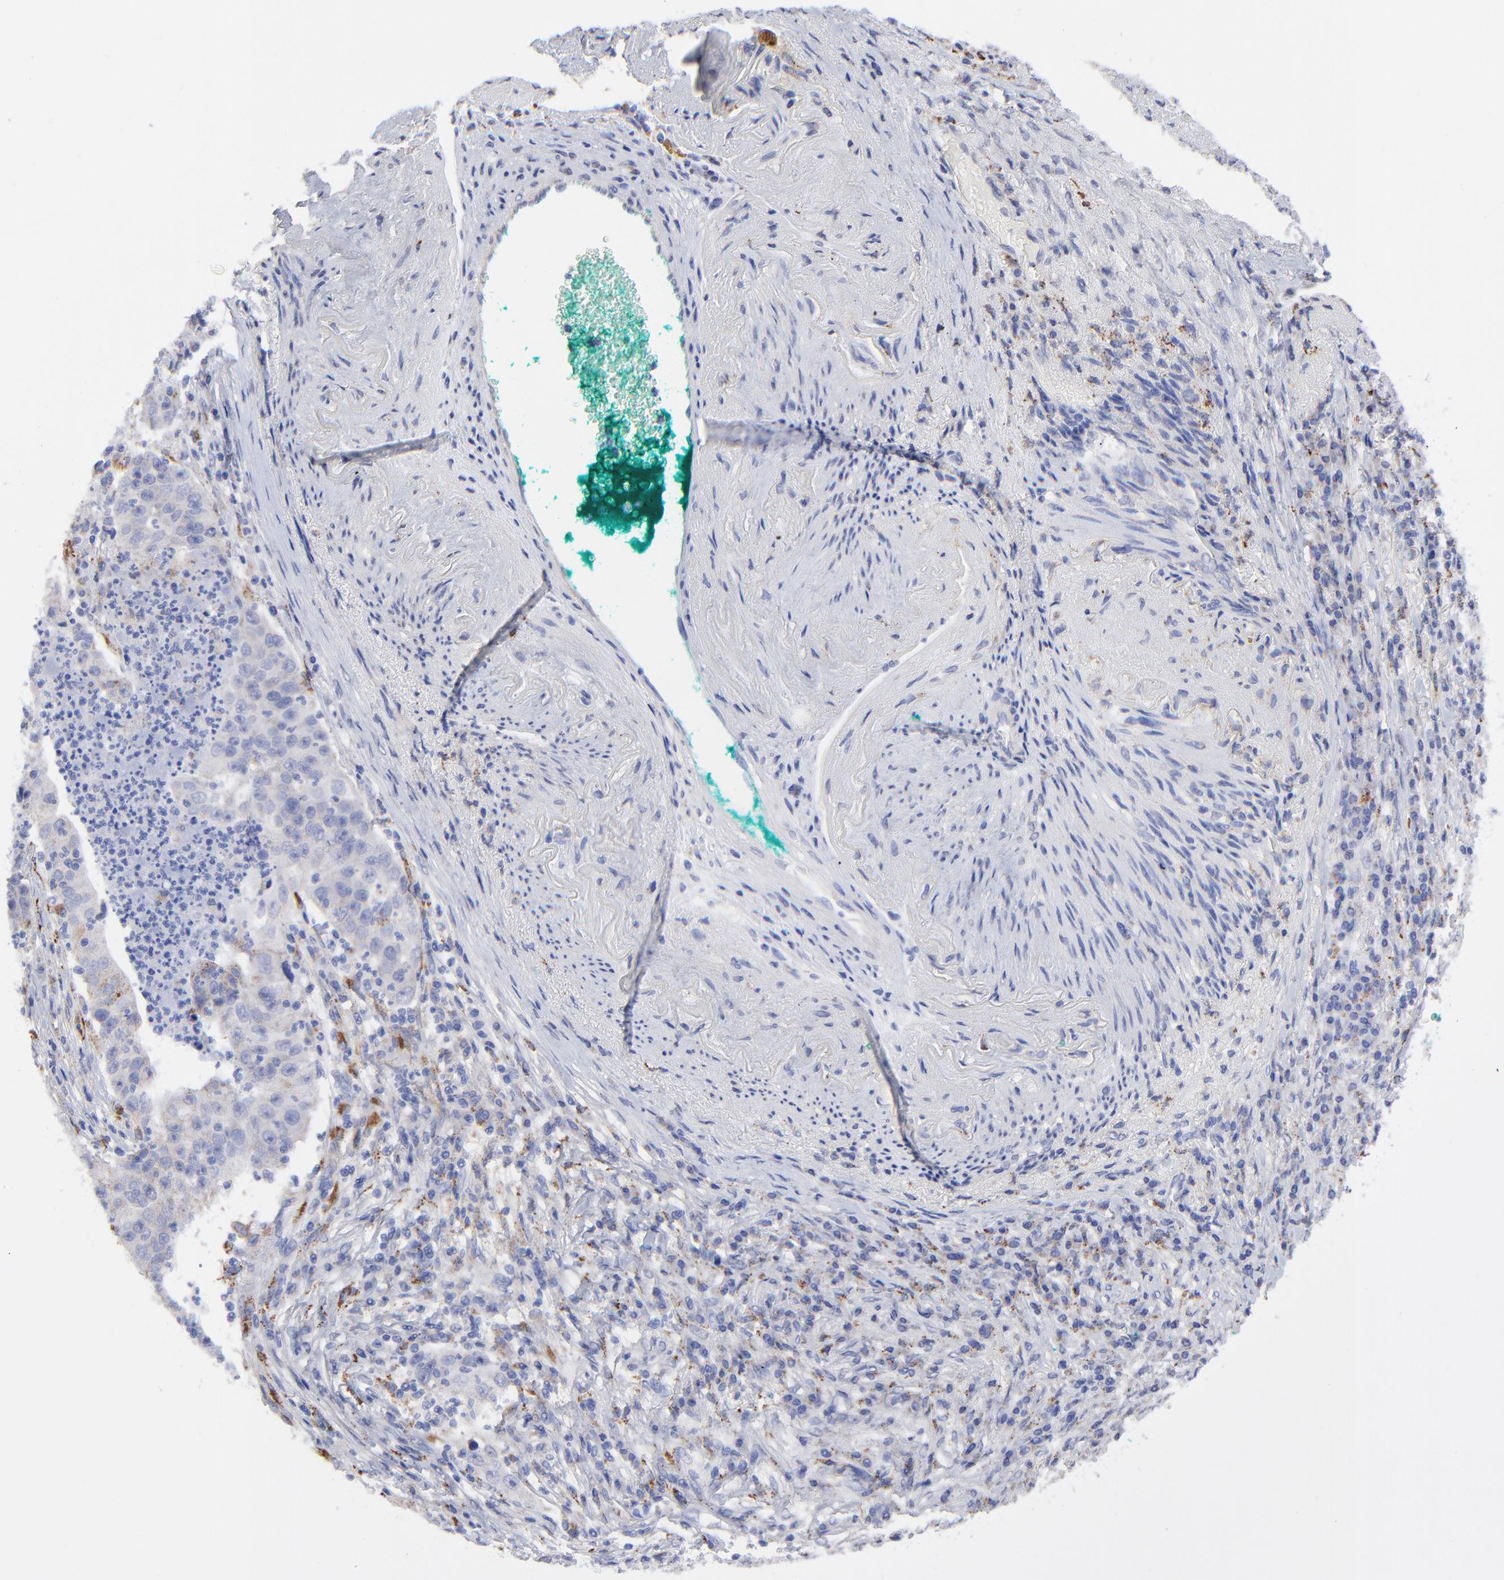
{"staining": {"intensity": "negative", "quantity": "none", "location": "none"}, "tissue": "lung cancer", "cell_type": "Tumor cells", "image_type": "cancer", "snomed": [{"axis": "morphology", "description": "Squamous cell carcinoma, NOS"}, {"axis": "topography", "description": "Lung"}], "caption": "Micrograph shows no significant protein positivity in tumor cells of lung squamous cell carcinoma.", "gene": "PDE4B", "patient": {"sex": "male", "age": 64}}